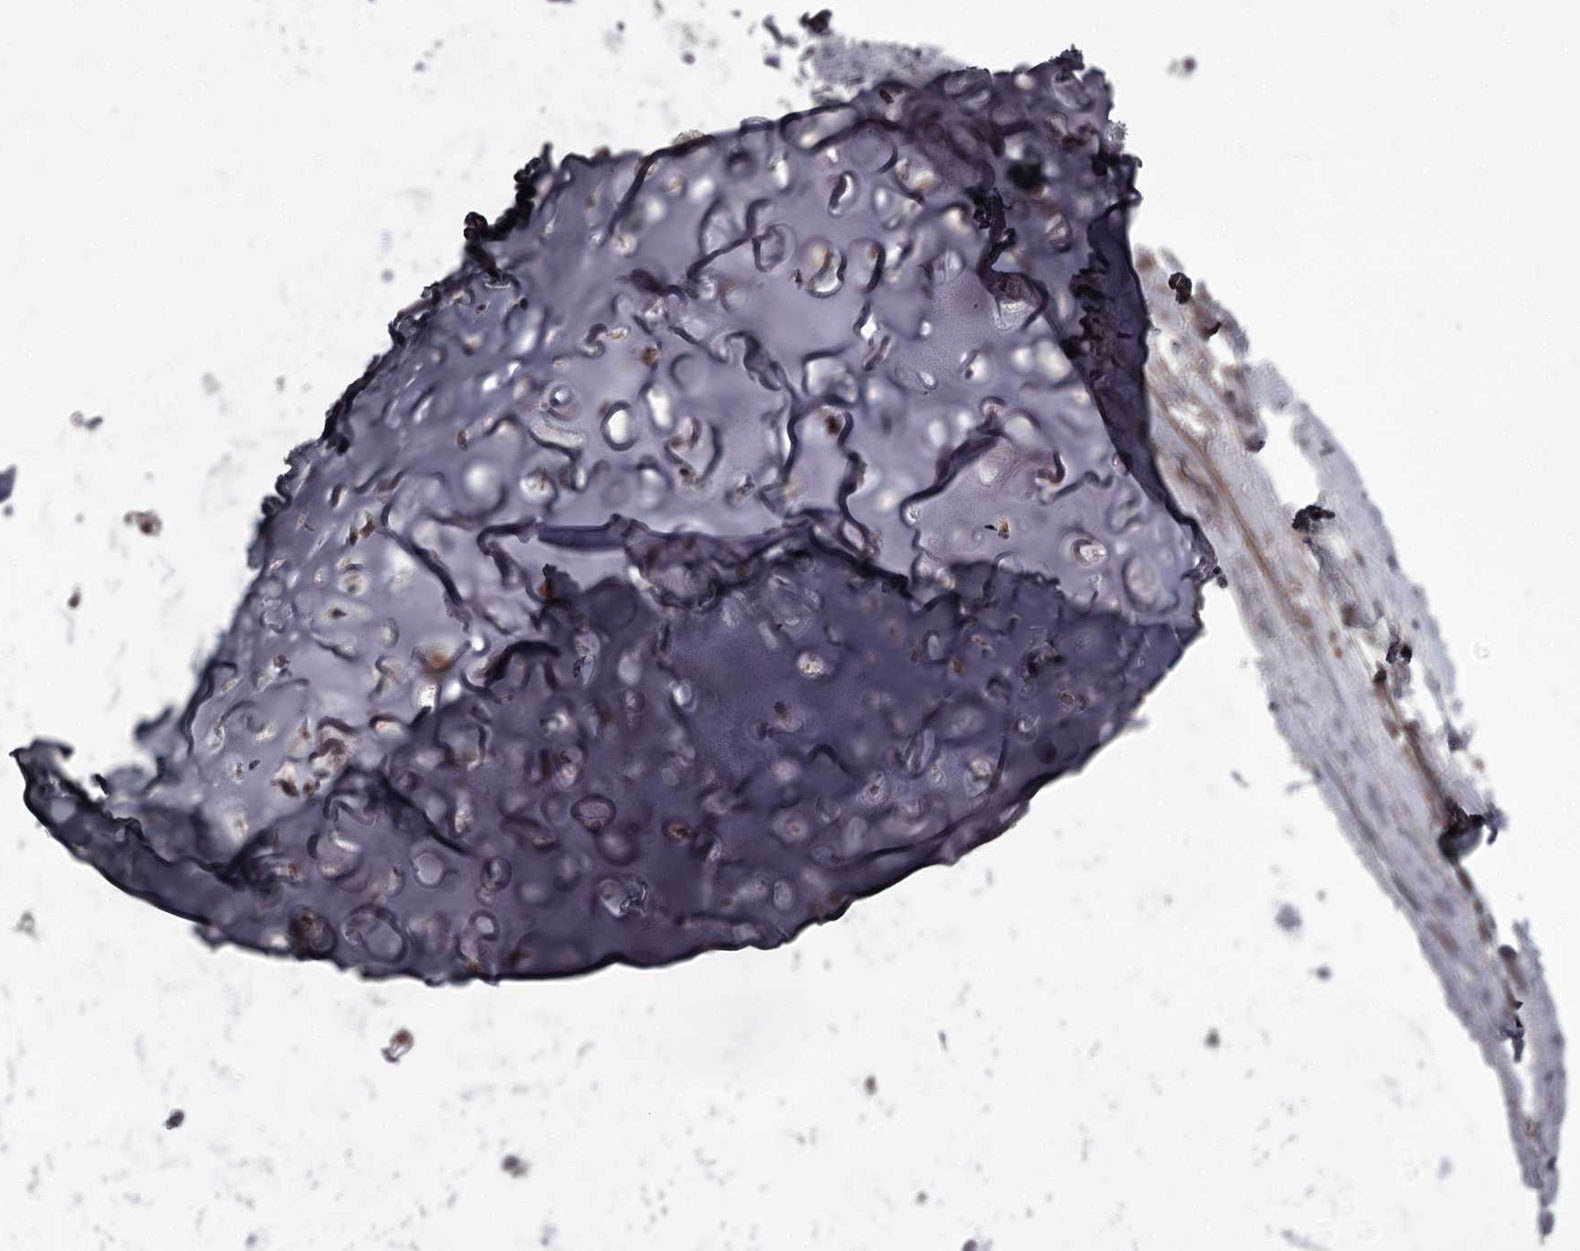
{"staining": {"intensity": "negative", "quantity": "none", "location": "none"}, "tissue": "adipose tissue", "cell_type": "Adipocytes", "image_type": "normal", "snomed": [{"axis": "morphology", "description": "Normal tissue, NOS"}, {"axis": "topography", "description": "Lymph node"}, {"axis": "topography", "description": "Bronchus"}], "caption": "Immunohistochemistry (IHC) photomicrograph of benign adipose tissue: human adipose tissue stained with DAB (3,3'-diaminobenzidine) exhibits no significant protein staining in adipocytes. (DAB immunohistochemistry, high magnification).", "gene": "THAP9", "patient": {"sex": "male", "age": 63}}